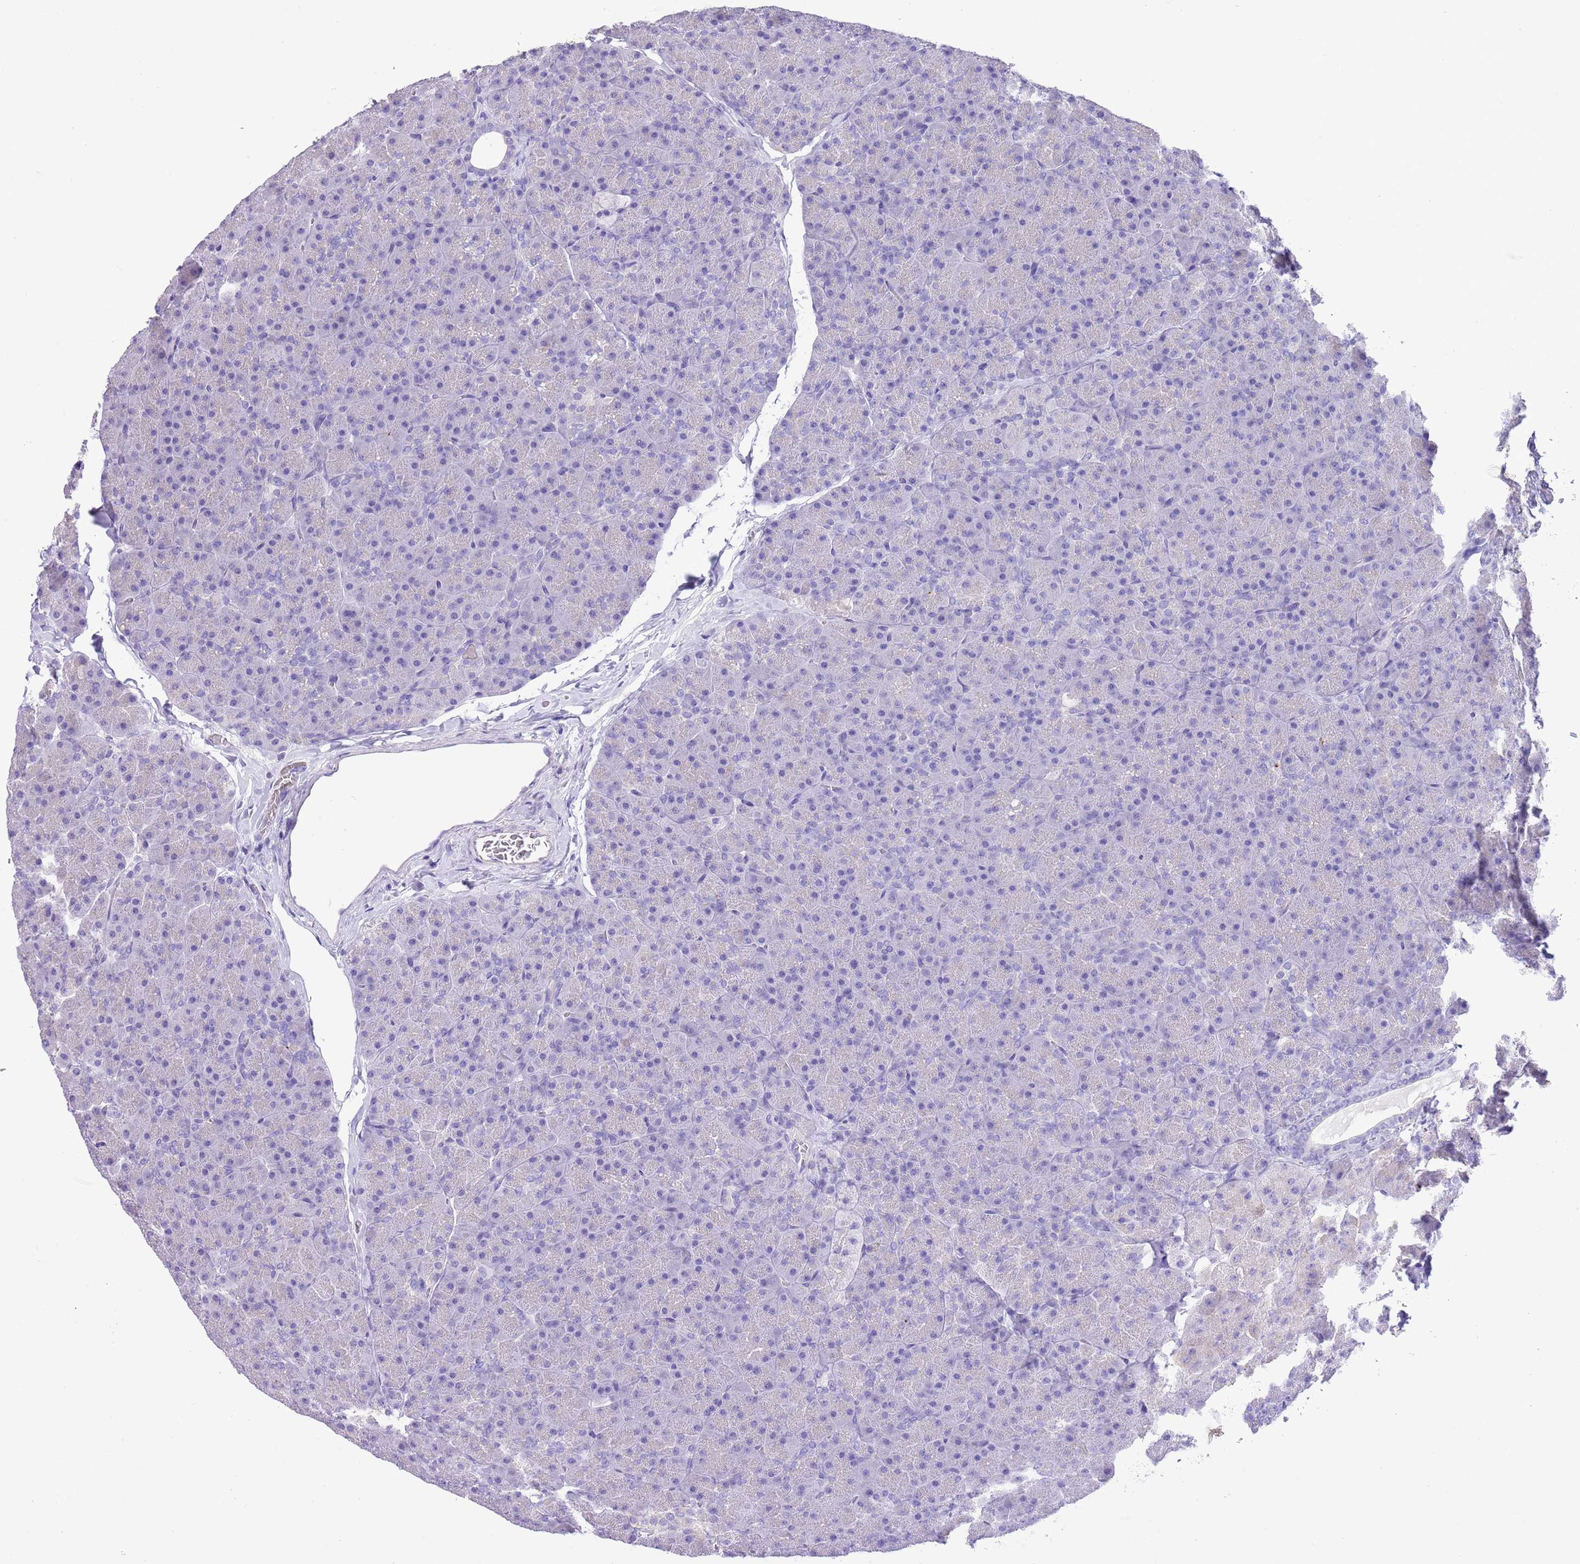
{"staining": {"intensity": "negative", "quantity": "none", "location": "none"}, "tissue": "pancreas", "cell_type": "Exocrine glandular cells", "image_type": "normal", "snomed": [{"axis": "morphology", "description": "Normal tissue, NOS"}, {"axis": "topography", "description": "Pancreas"}], "caption": "The histopathology image shows no significant expression in exocrine glandular cells of pancreas.", "gene": "CLEC2A", "patient": {"sex": "male", "age": 36}}